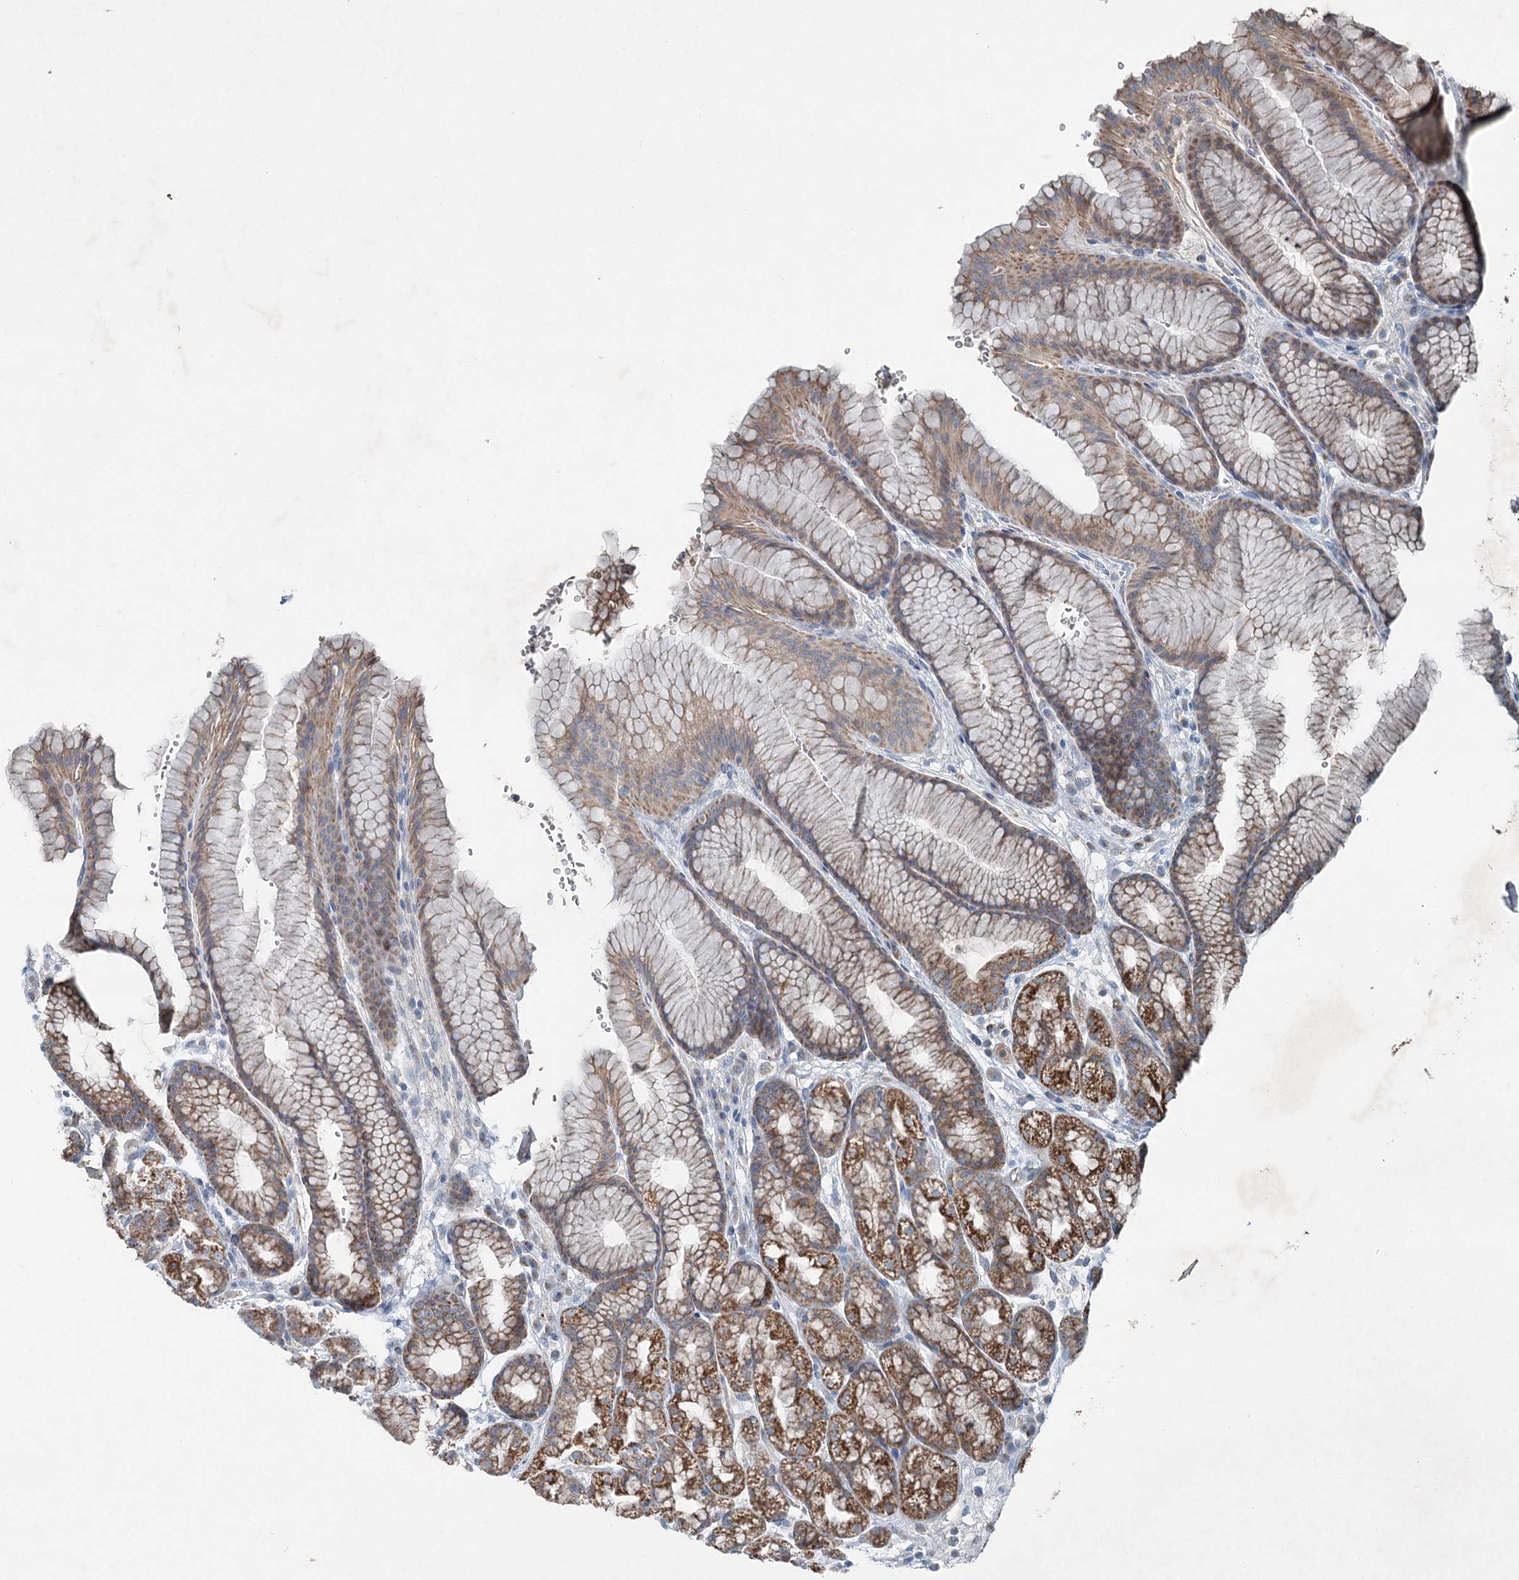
{"staining": {"intensity": "moderate", "quantity": ">75%", "location": "cytoplasmic/membranous"}, "tissue": "stomach", "cell_type": "Glandular cells", "image_type": "normal", "snomed": [{"axis": "morphology", "description": "Normal tissue, NOS"}, {"axis": "morphology", "description": "Adenocarcinoma, NOS"}, {"axis": "topography", "description": "Stomach"}], "caption": "Moderate cytoplasmic/membranous staining is appreciated in about >75% of glandular cells in benign stomach.", "gene": "CHCHD5", "patient": {"sex": "male", "age": 57}}